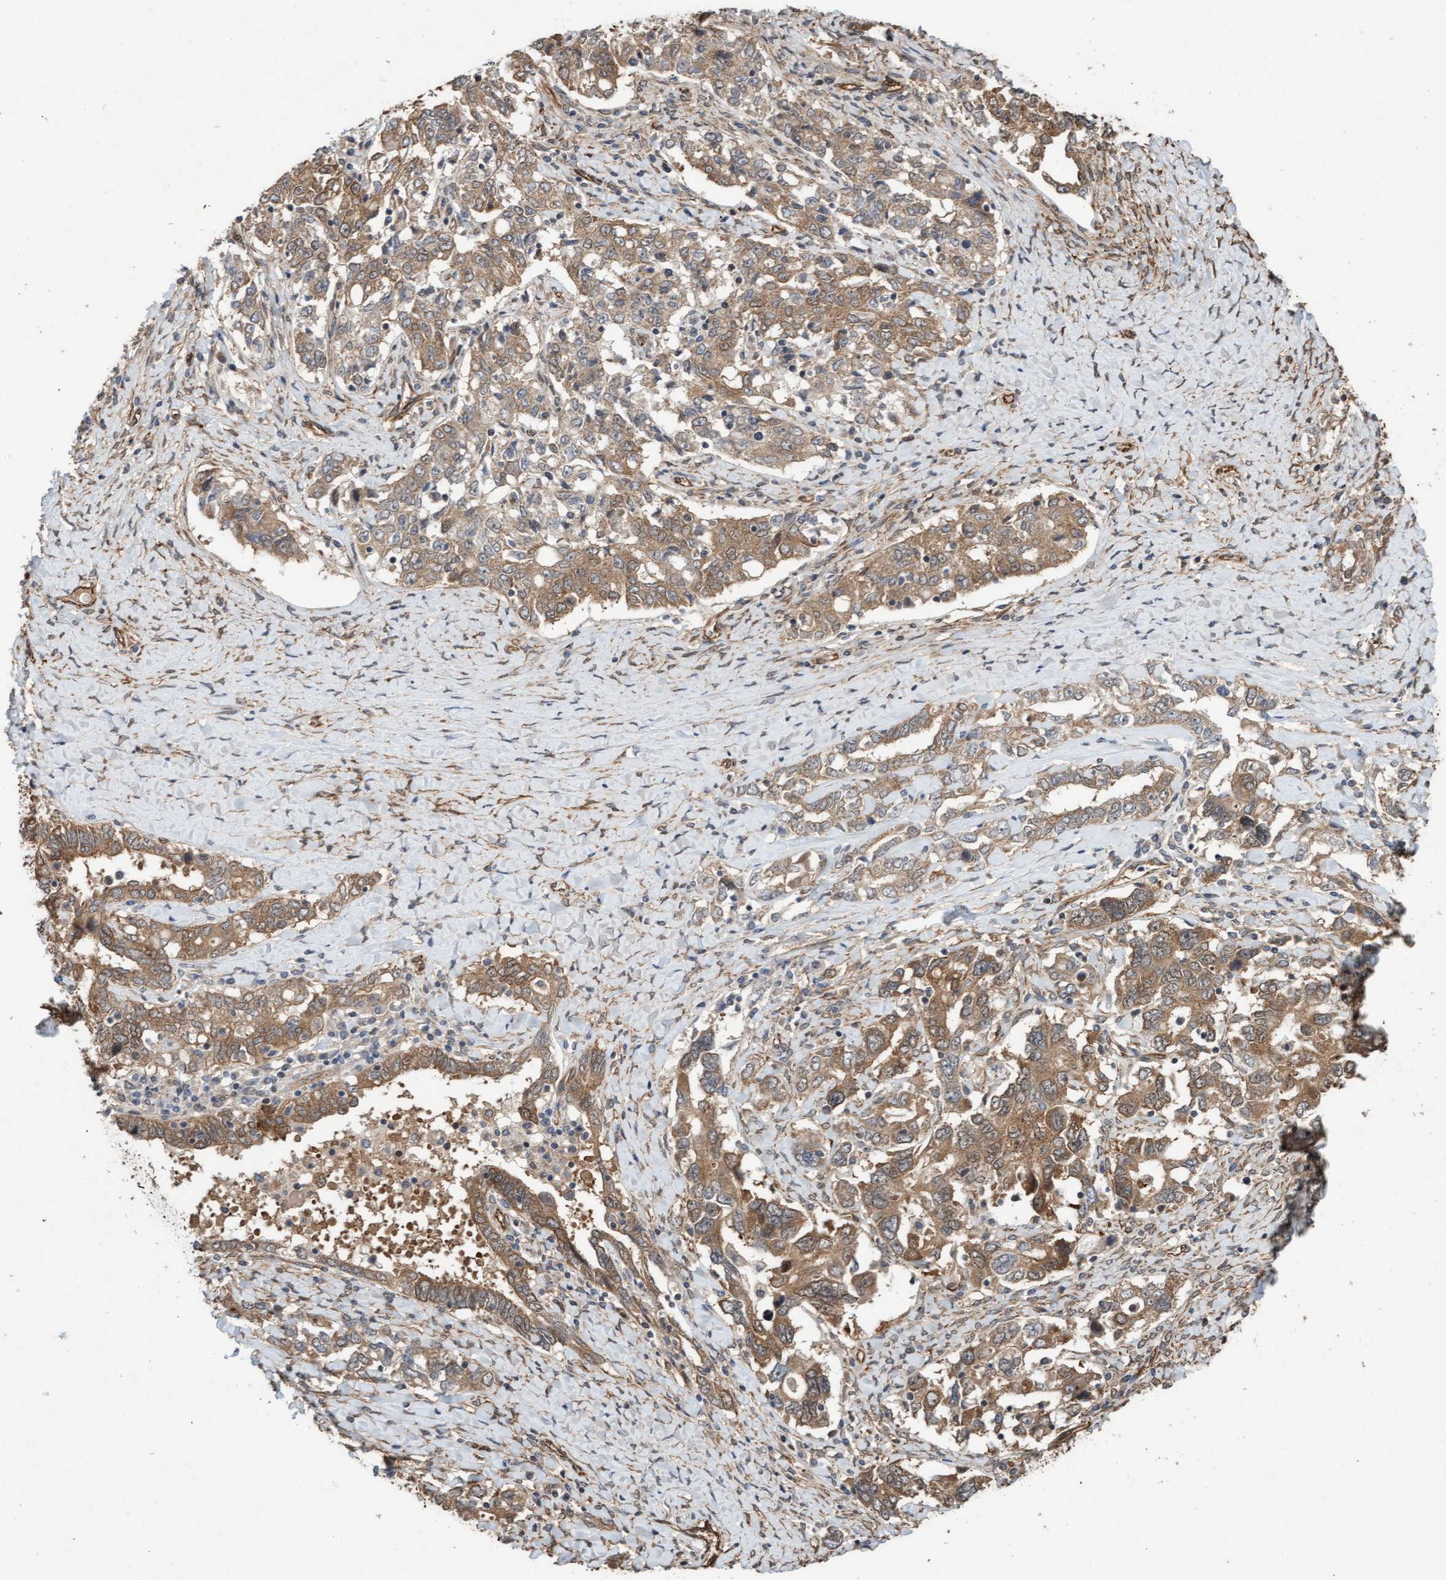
{"staining": {"intensity": "moderate", "quantity": ">75%", "location": "cytoplasmic/membranous"}, "tissue": "ovarian cancer", "cell_type": "Tumor cells", "image_type": "cancer", "snomed": [{"axis": "morphology", "description": "Carcinoma, endometroid"}, {"axis": "topography", "description": "Ovary"}], "caption": "High-magnification brightfield microscopy of ovarian cancer (endometroid carcinoma) stained with DAB (3,3'-diaminobenzidine) (brown) and counterstained with hematoxylin (blue). tumor cells exhibit moderate cytoplasmic/membranous staining is present in approximately>75% of cells. The staining was performed using DAB (3,3'-diaminobenzidine) to visualize the protein expression in brown, while the nuclei were stained in blue with hematoxylin (Magnification: 20x).", "gene": "CDC42EP4", "patient": {"sex": "female", "age": 62}}